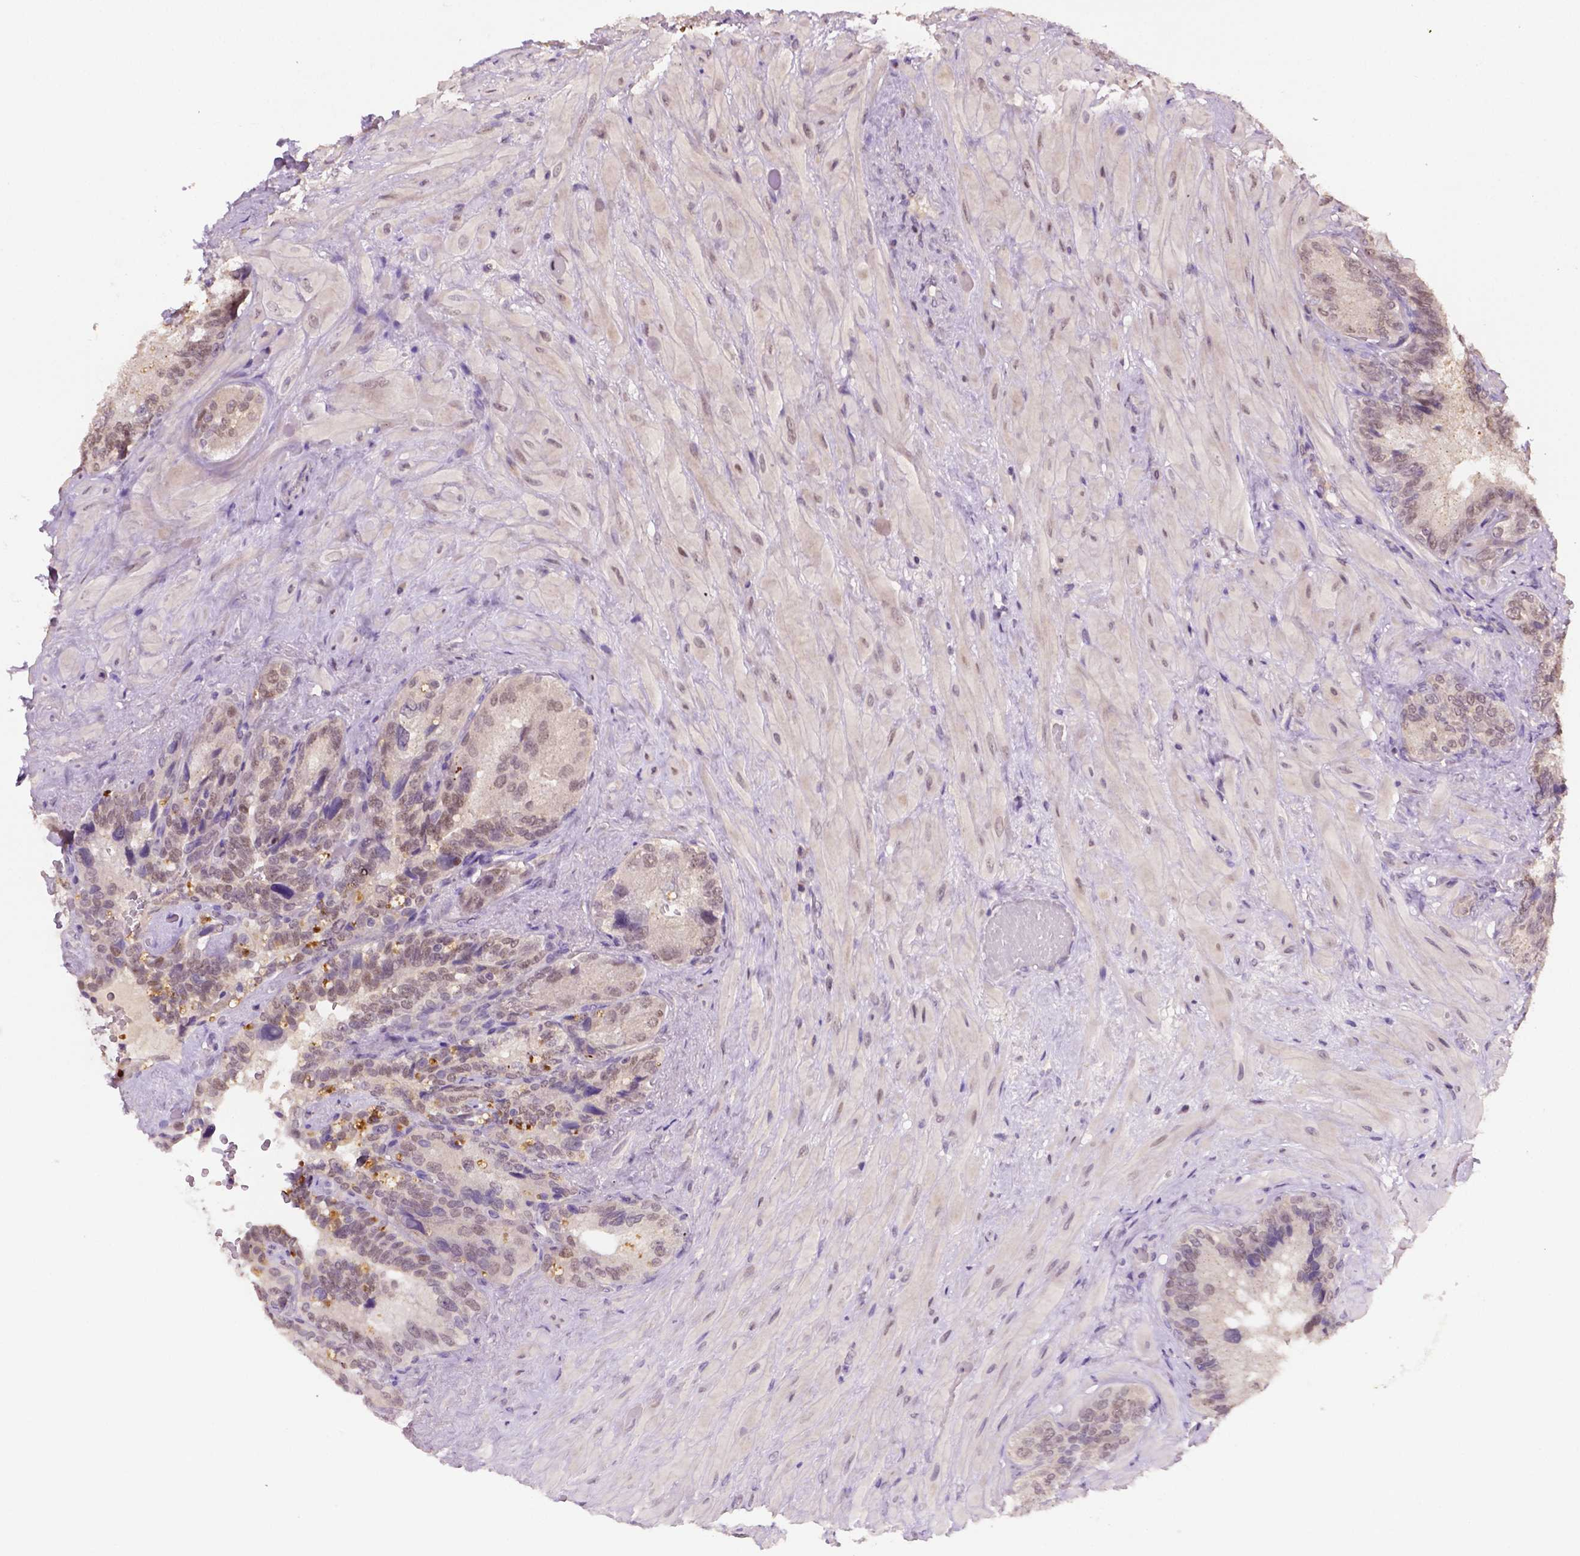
{"staining": {"intensity": "negative", "quantity": "none", "location": "none"}, "tissue": "seminal vesicle", "cell_type": "Glandular cells", "image_type": "normal", "snomed": [{"axis": "morphology", "description": "Normal tissue, NOS"}, {"axis": "topography", "description": "Seminal veicle"}], "caption": "This is an immunohistochemistry (IHC) image of normal human seminal vesicle. There is no expression in glandular cells.", "gene": "MROH6", "patient": {"sex": "male", "age": 69}}